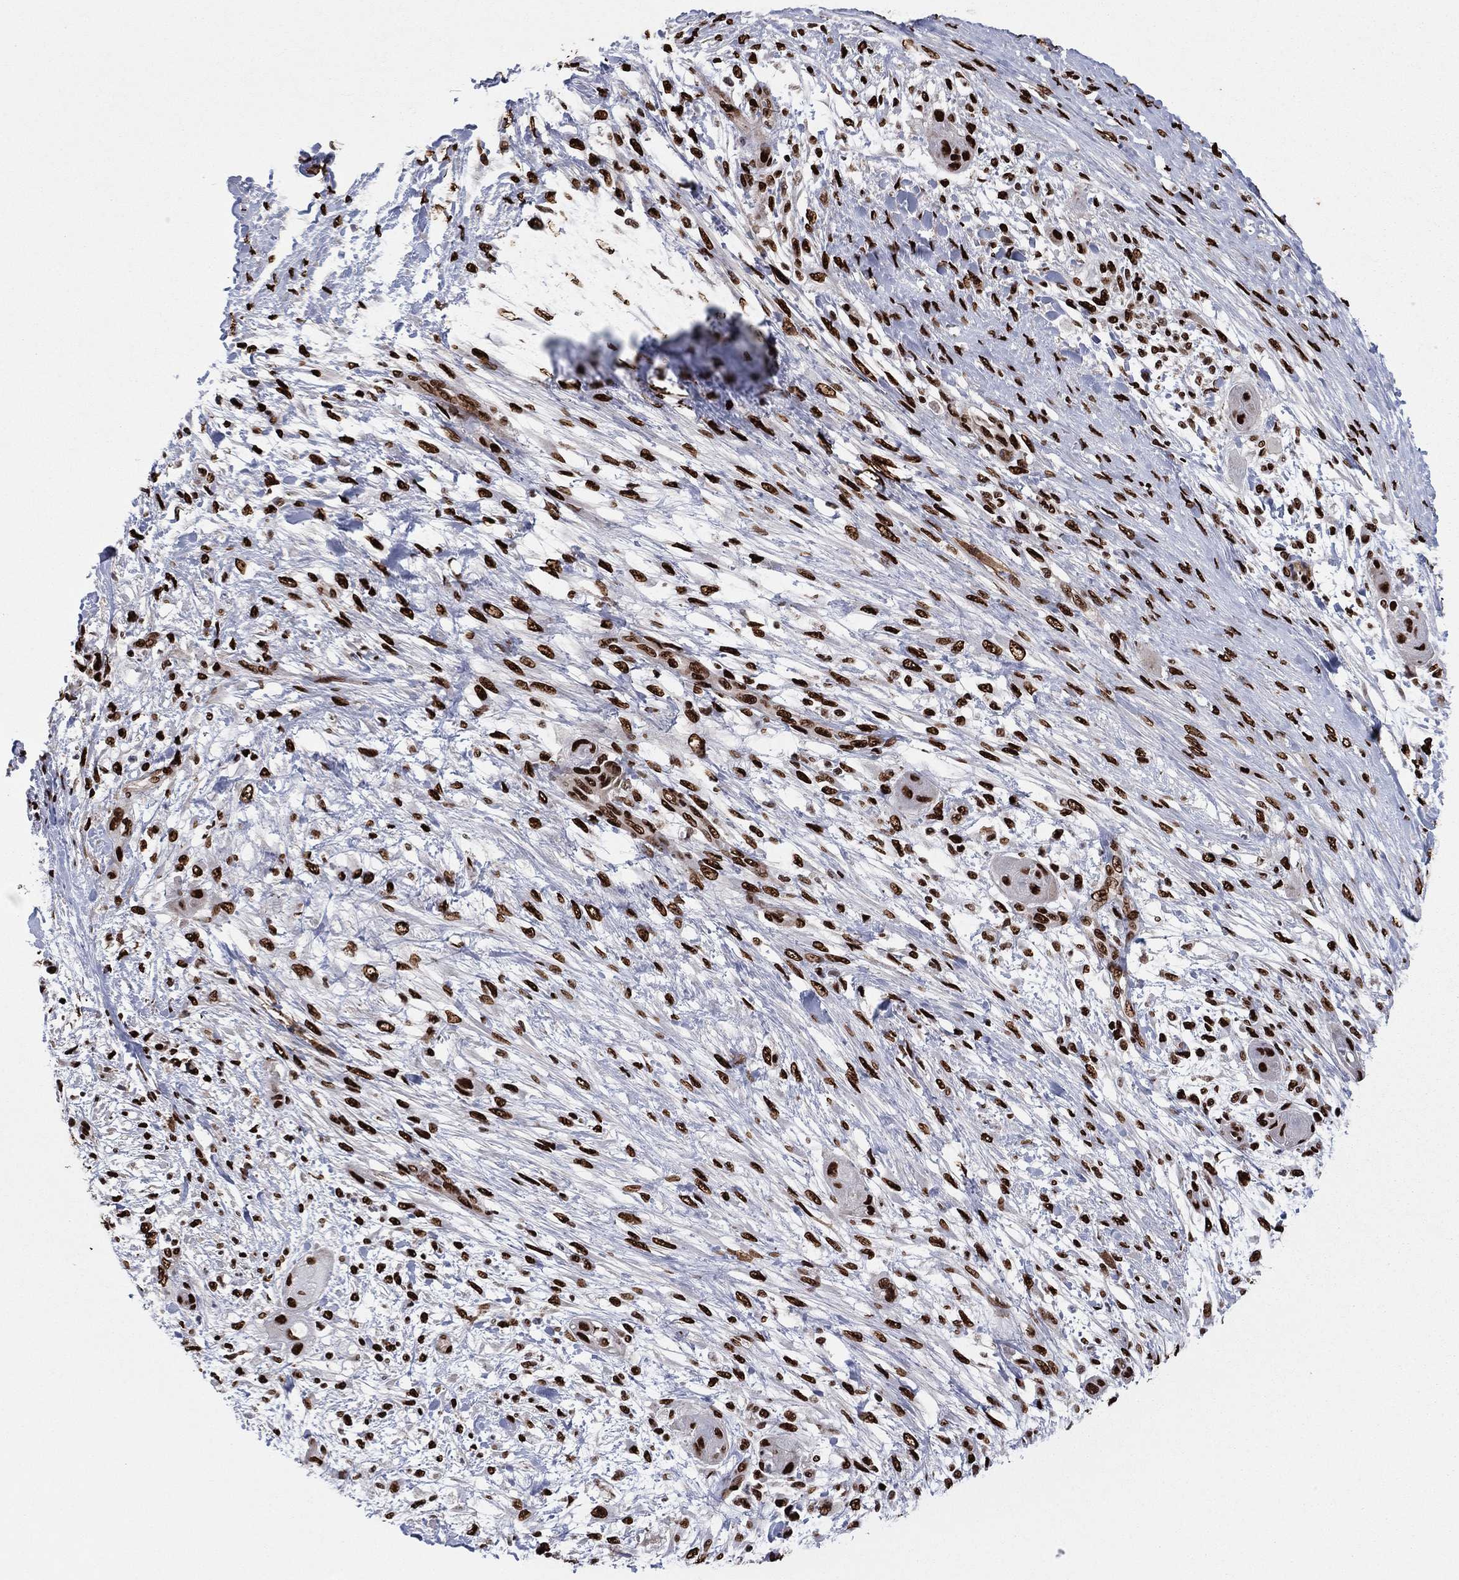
{"staining": {"intensity": "strong", "quantity": ">75%", "location": "nuclear"}, "tissue": "skin cancer", "cell_type": "Tumor cells", "image_type": "cancer", "snomed": [{"axis": "morphology", "description": "Squamous cell carcinoma, NOS"}, {"axis": "topography", "description": "Skin"}], "caption": "A histopathology image of human skin cancer stained for a protein exhibits strong nuclear brown staining in tumor cells. Using DAB (3,3'-diaminobenzidine) (brown) and hematoxylin (blue) stains, captured at high magnification using brightfield microscopy.", "gene": "TP53BP1", "patient": {"sex": "male", "age": 62}}